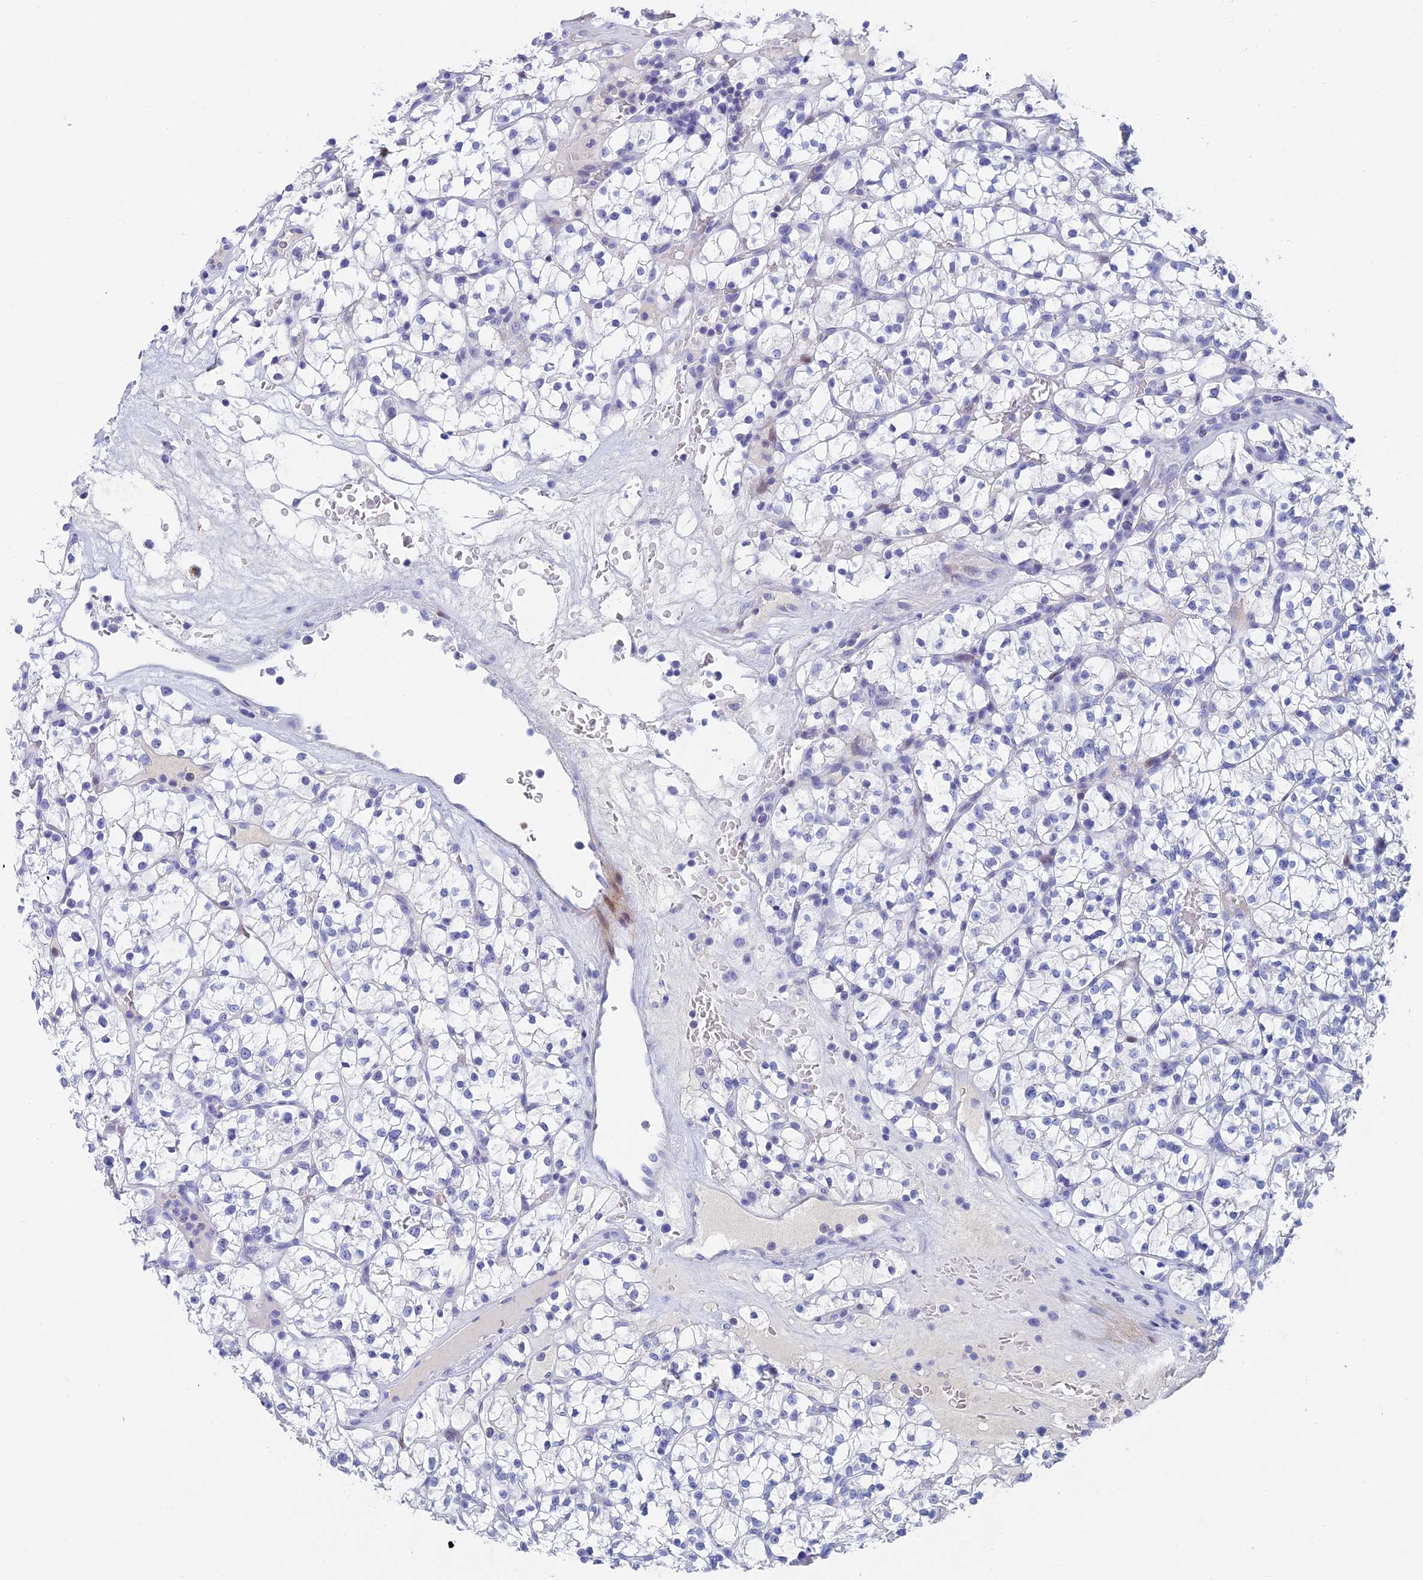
{"staining": {"intensity": "negative", "quantity": "none", "location": "none"}, "tissue": "renal cancer", "cell_type": "Tumor cells", "image_type": "cancer", "snomed": [{"axis": "morphology", "description": "Adenocarcinoma, NOS"}, {"axis": "topography", "description": "Kidney"}], "caption": "This is a histopathology image of immunohistochemistry (IHC) staining of adenocarcinoma (renal), which shows no staining in tumor cells.", "gene": "REXO5", "patient": {"sex": "female", "age": 64}}